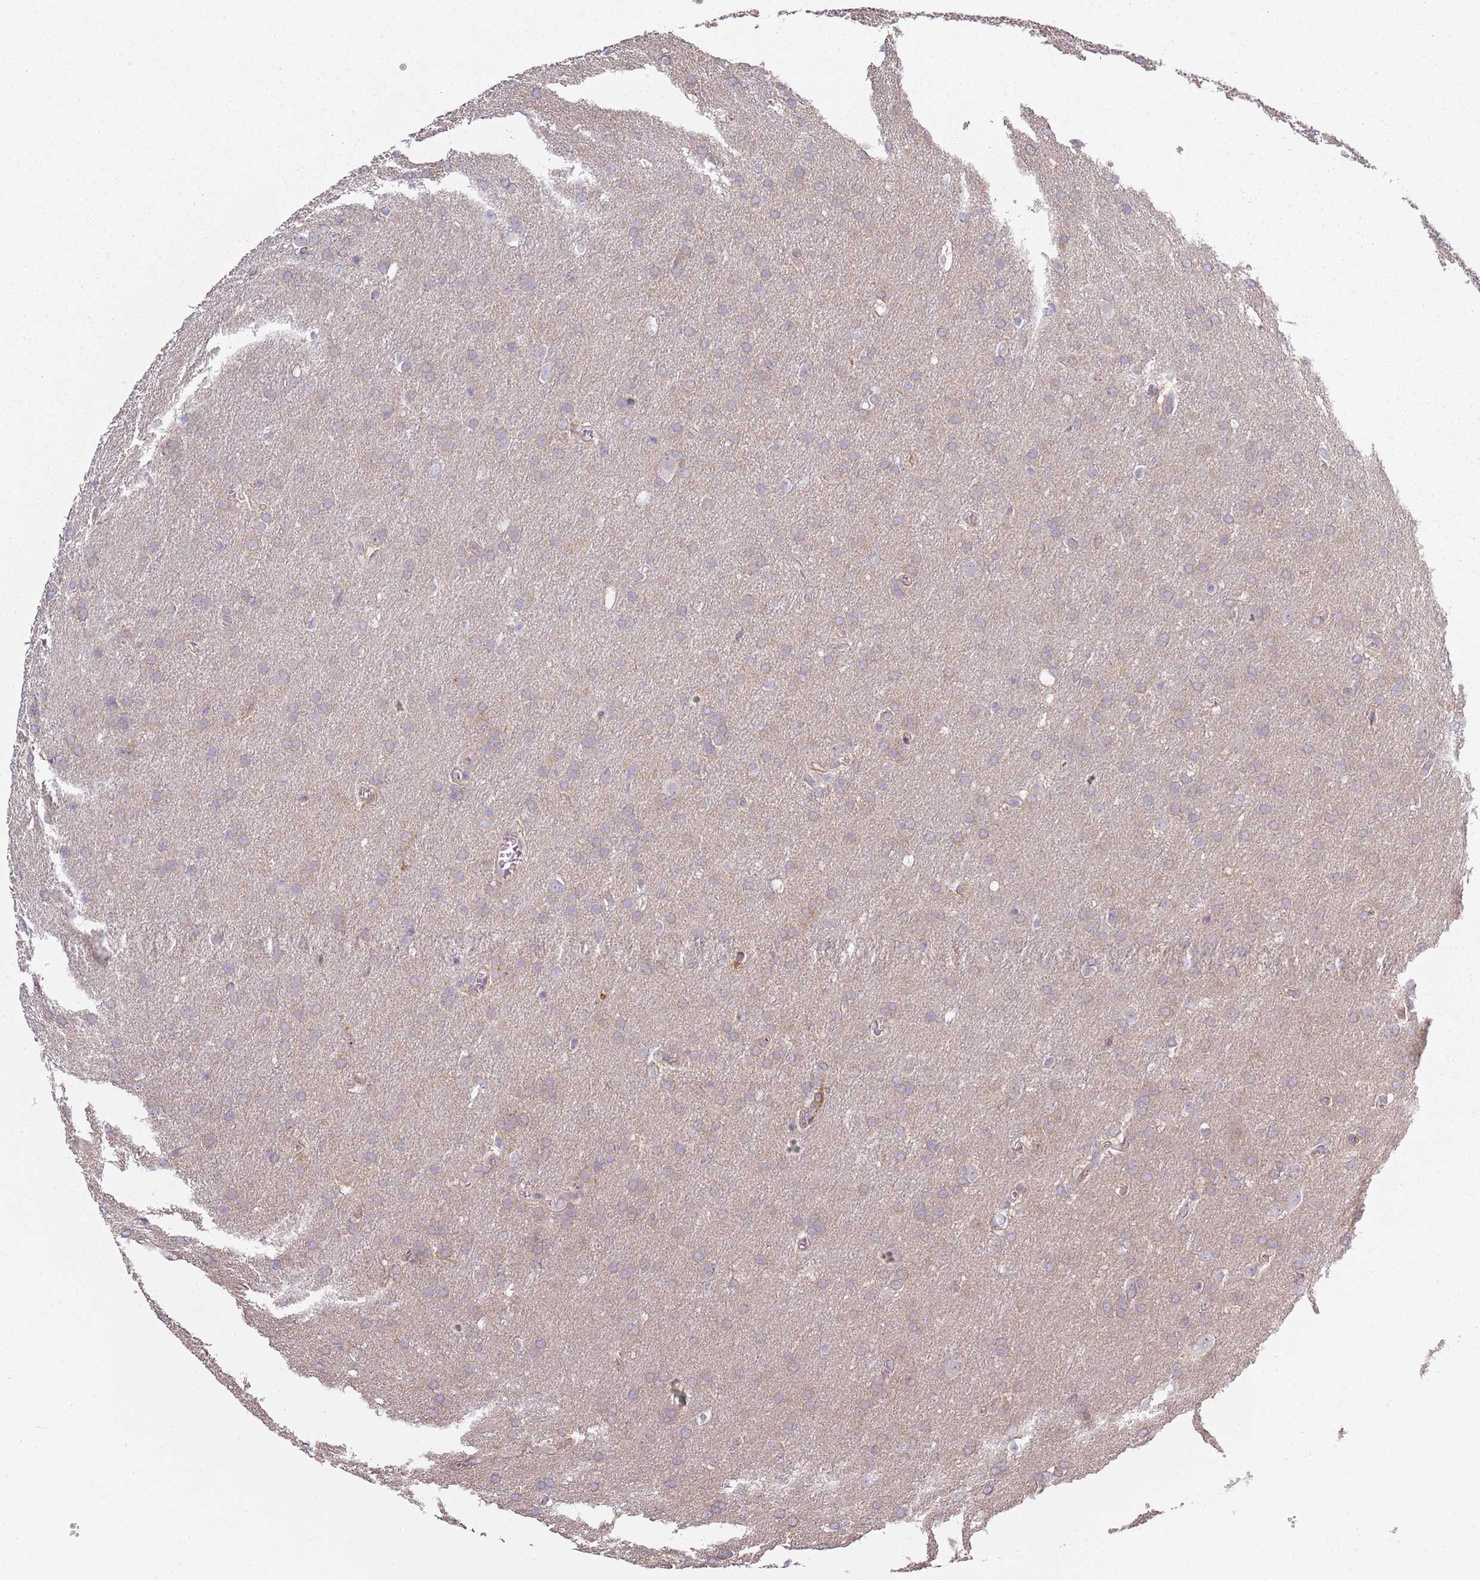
{"staining": {"intensity": "weak", "quantity": "25%-75%", "location": "cytoplasmic/membranous"}, "tissue": "glioma", "cell_type": "Tumor cells", "image_type": "cancer", "snomed": [{"axis": "morphology", "description": "Glioma, malignant, Low grade"}, {"axis": "topography", "description": "Brain"}], "caption": "Weak cytoplasmic/membranous expression for a protein is appreciated in about 25%-75% of tumor cells of malignant glioma (low-grade) using IHC.", "gene": "CC2D2B", "patient": {"sex": "female", "age": 32}}